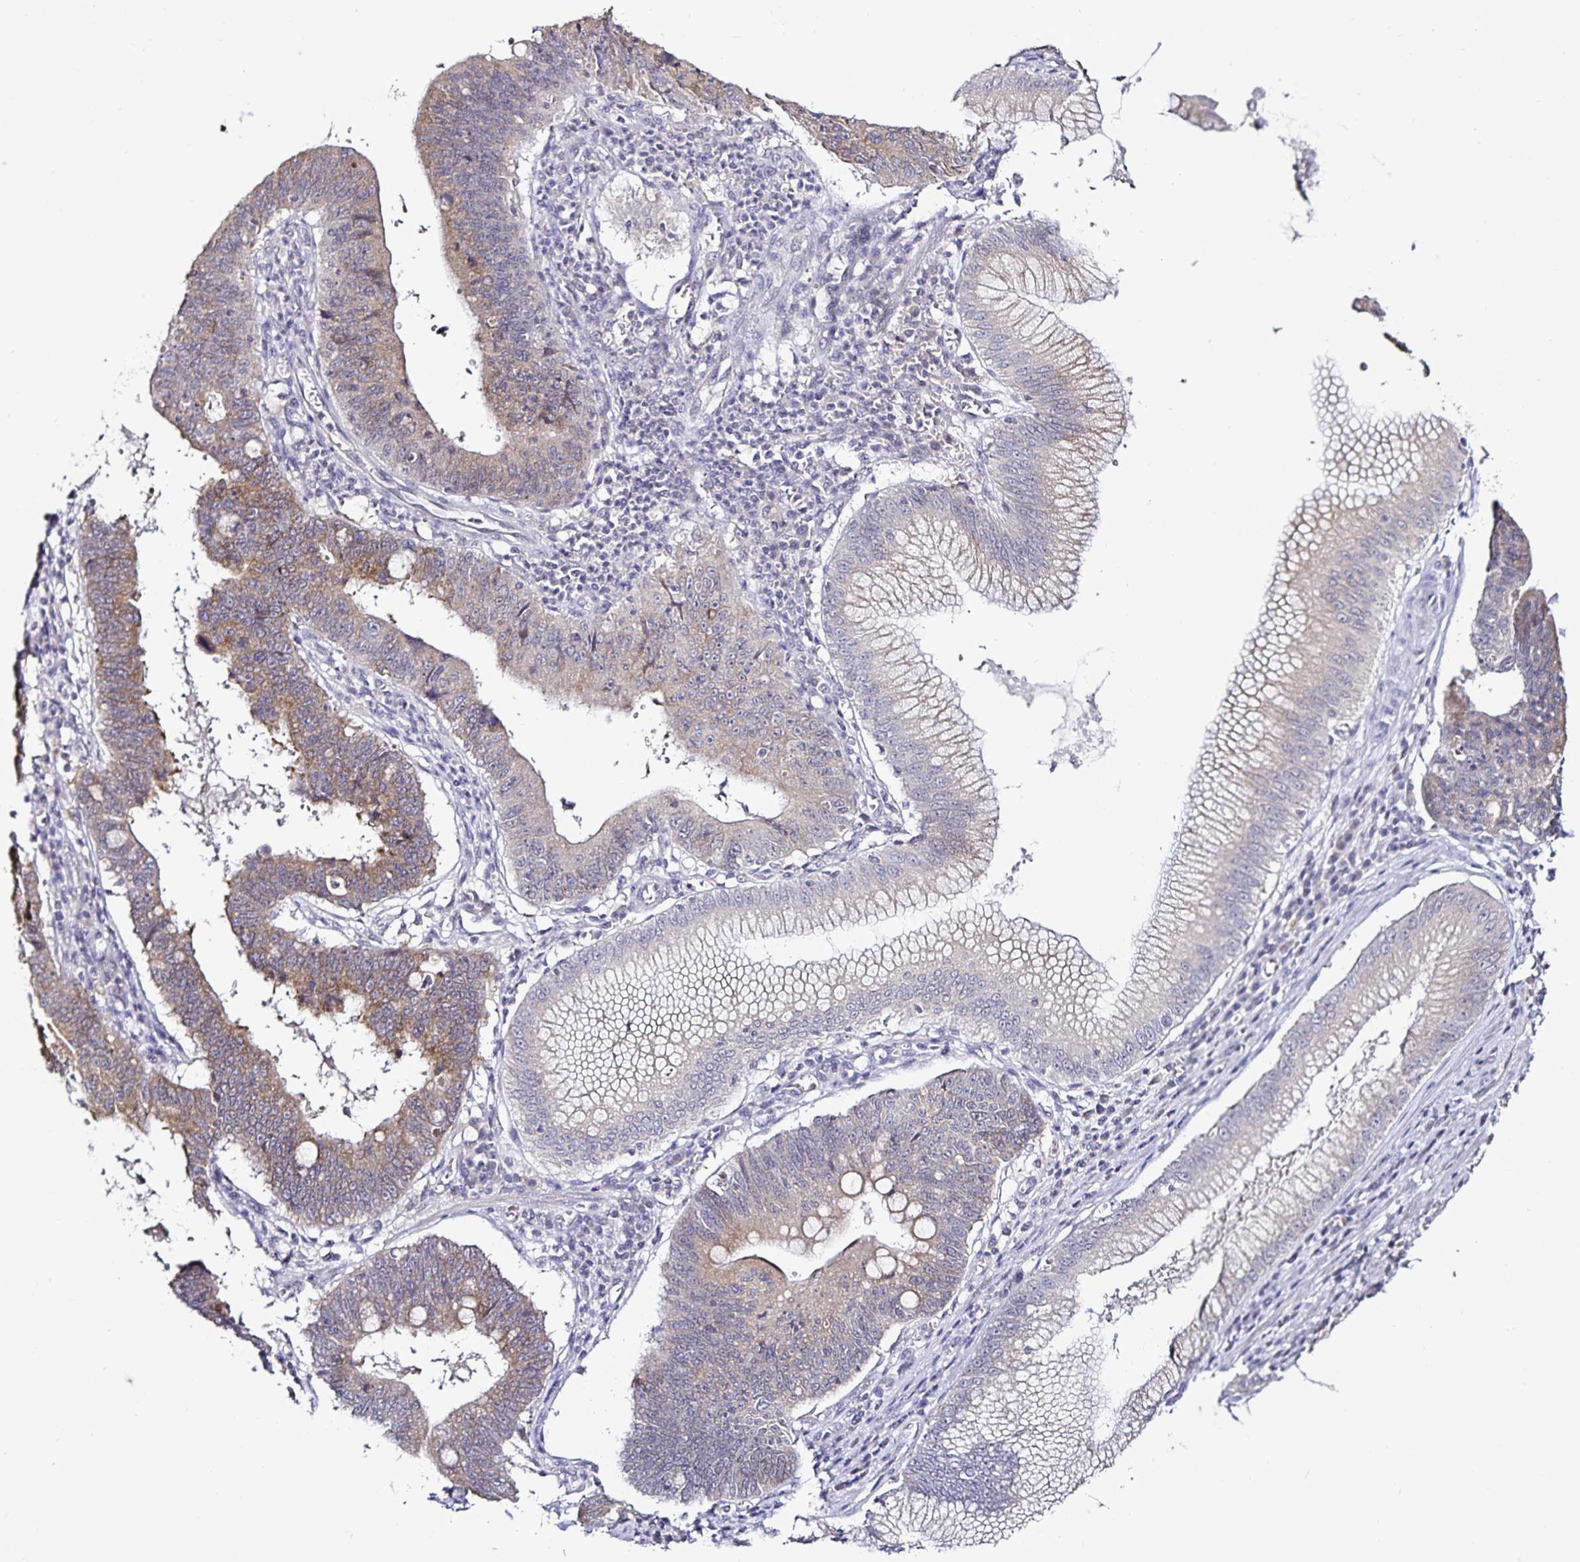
{"staining": {"intensity": "weak", "quantity": "25%-75%", "location": "cytoplasmic/membranous"}, "tissue": "stomach cancer", "cell_type": "Tumor cells", "image_type": "cancer", "snomed": [{"axis": "morphology", "description": "Adenocarcinoma, NOS"}, {"axis": "topography", "description": "Stomach"}], "caption": "Immunohistochemistry histopathology image of neoplastic tissue: stomach cancer (adenocarcinoma) stained using immunohistochemistry displays low levels of weak protein expression localized specifically in the cytoplasmic/membranous of tumor cells, appearing as a cytoplasmic/membranous brown color.", "gene": "ACSL5", "patient": {"sex": "male", "age": 59}}